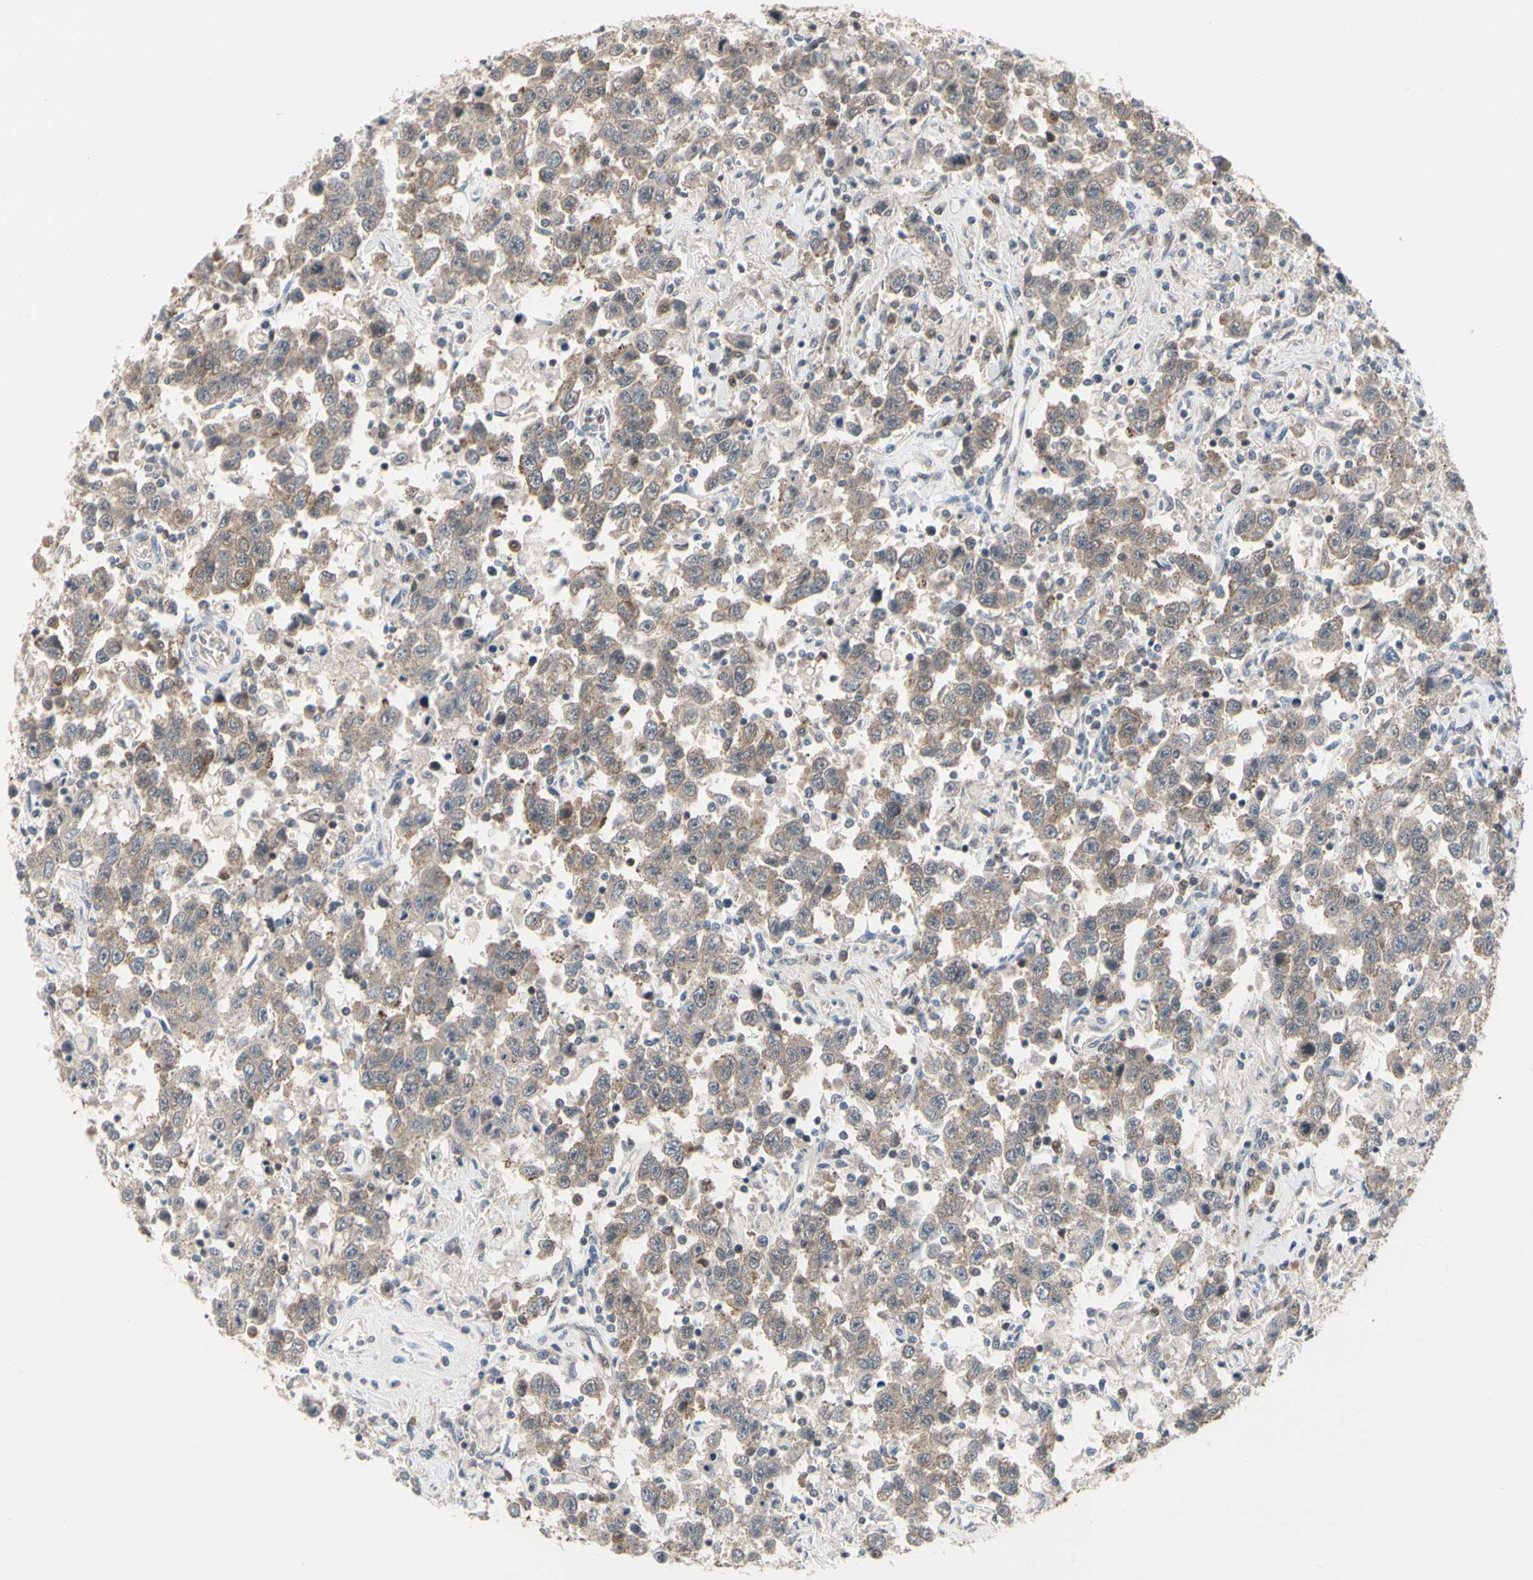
{"staining": {"intensity": "weak", "quantity": ">75%", "location": "cytoplasmic/membranous"}, "tissue": "testis cancer", "cell_type": "Tumor cells", "image_type": "cancer", "snomed": [{"axis": "morphology", "description": "Seminoma, NOS"}, {"axis": "topography", "description": "Testis"}], "caption": "IHC (DAB) staining of testis cancer displays weak cytoplasmic/membranous protein positivity in approximately >75% of tumor cells.", "gene": "CDK5", "patient": {"sex": "male", "age": 41}}